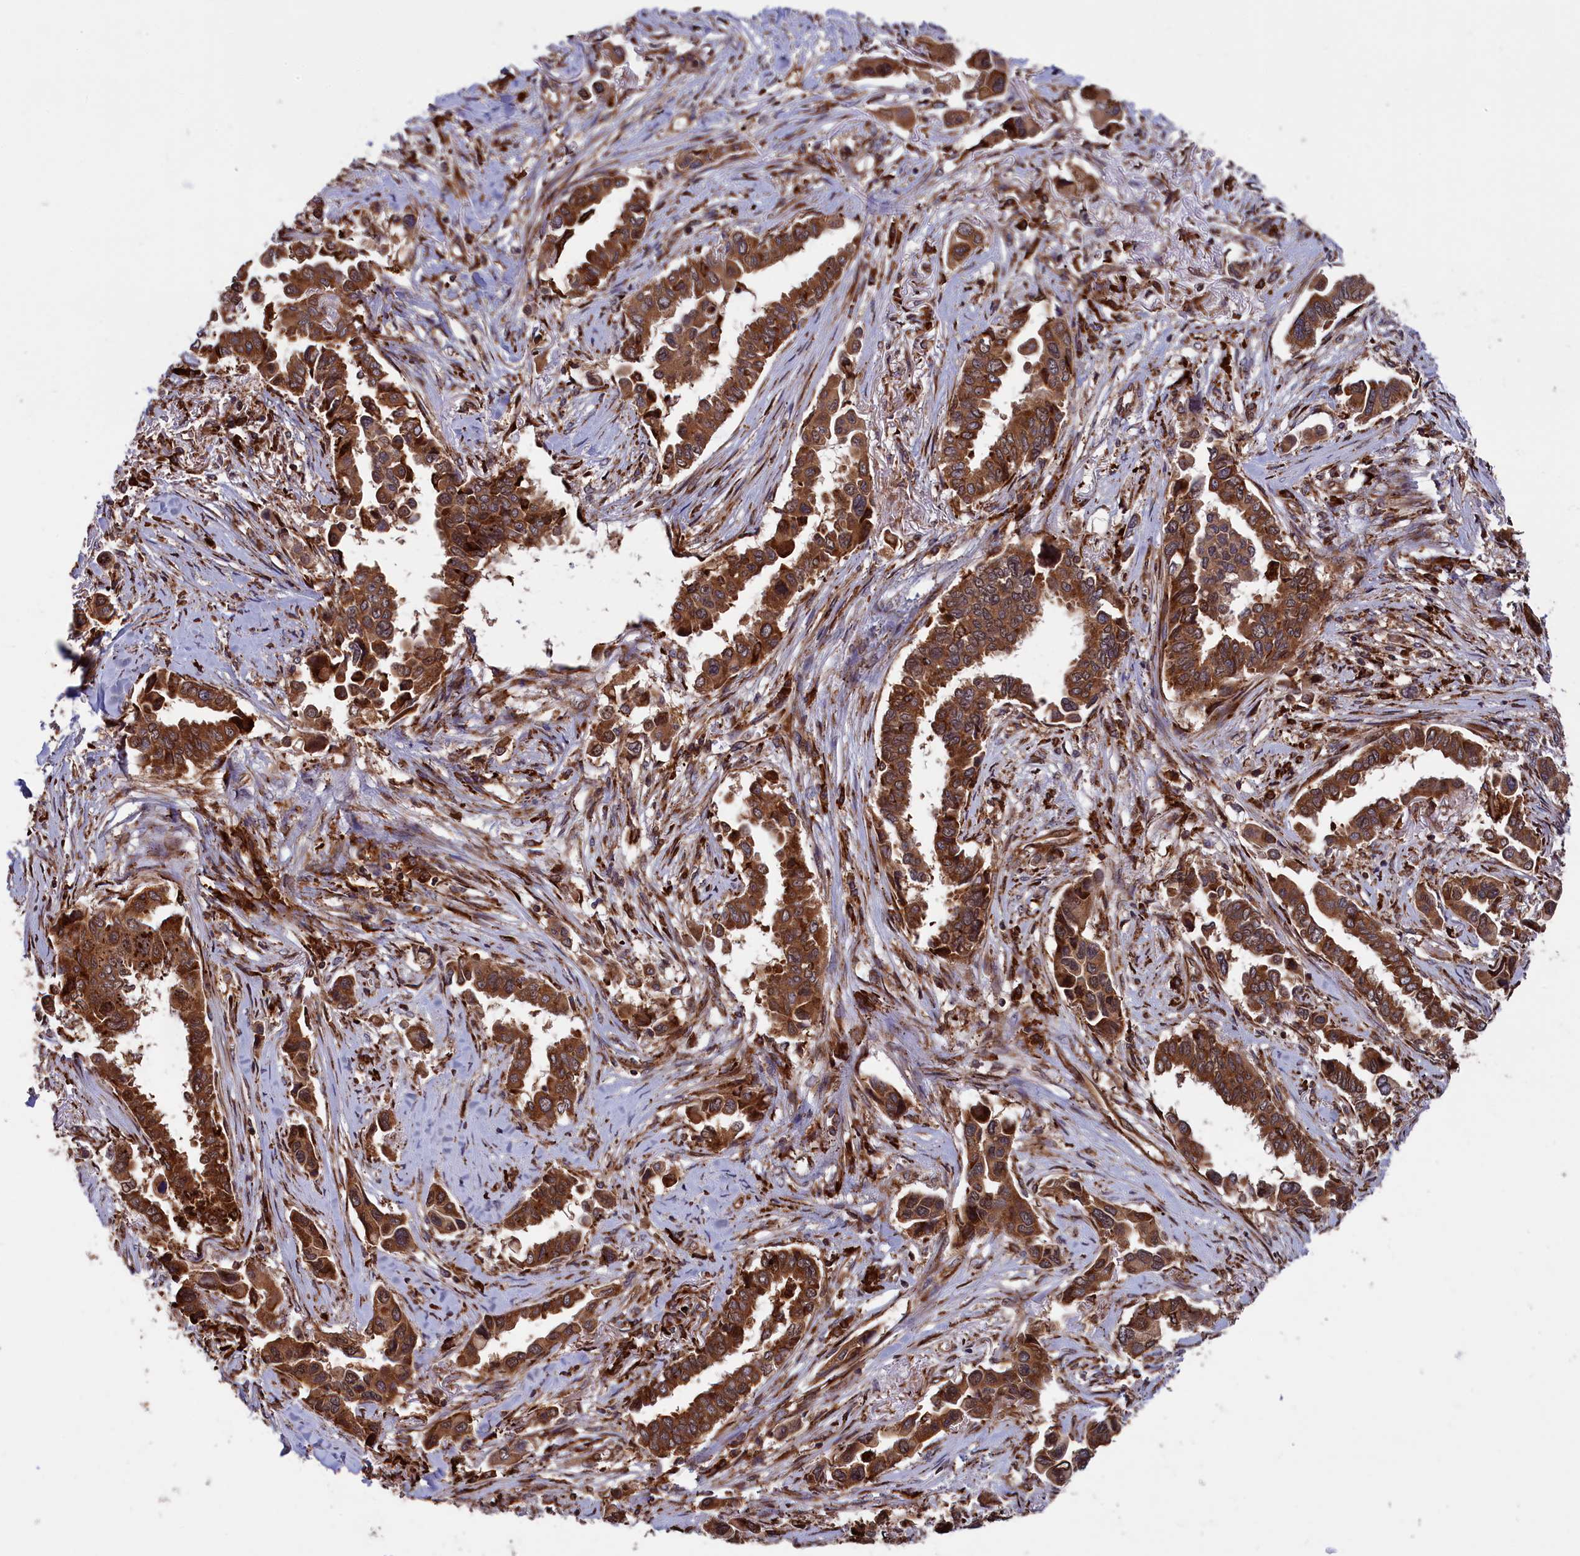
{"staining": {"intensity": "strong", "quantity": ">75%", "location": "cytoplasmic/membranous"}, "tissue": "lung cancer", "cell_type": "Tumor cells", "image_type": "cancer", "snomed": [{"axis": "morphology", "description": "Adenocarcinoma, NOS"}, {"axis": "topography", "description": "Lung"}], "caption": "Lung cancer (adenocarcinoma) stained with immunohistochemistry demonstrates strong cytoplasmic/membranous staining in approximately >75% of tumor cells. (DAB IHC with brightfield microscopy, high magnification).", "gene": "PLA2G4C", "patient": {"sex": "female", "age": 76}}